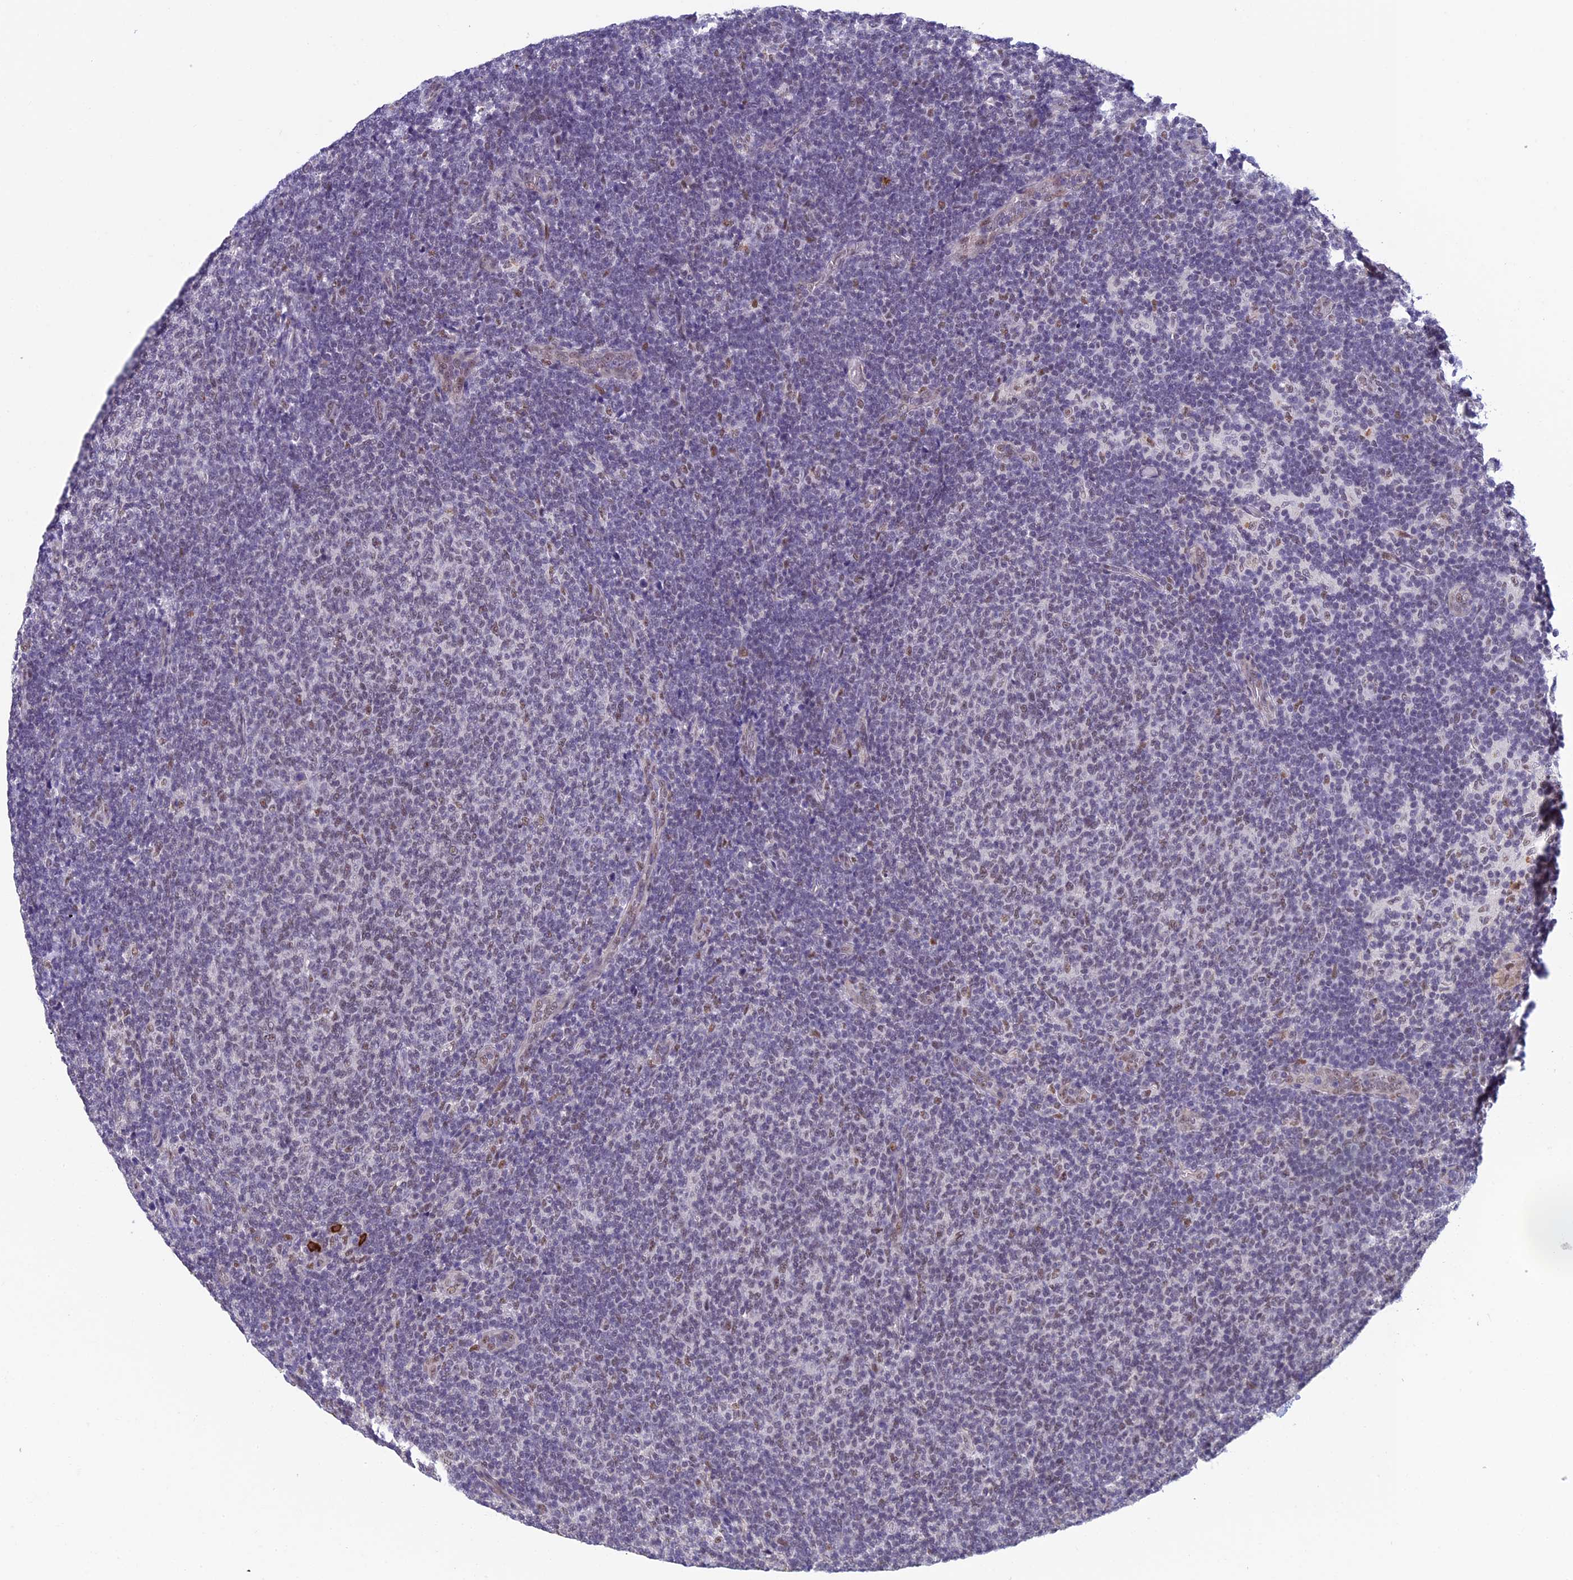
{"staining": {"intensity": "weak", "quantity": "<25%", "location": "nuclear"}, "tissue": "lymphoma", "cell_type": "Tumor cells", "image_type": "cancer", "snomed": [{"axis": "morphology", "description": "Malignant lymphoma, non-Hodgkin's type, Low grade"}, {"axis": "topography", "description": "Lymph node"}], "caption": "Protein analysis of lymphoma shows no significant staining in tumor cells.", "gene": "RNF40", "patient": {"sex": "male", "age": 66}}